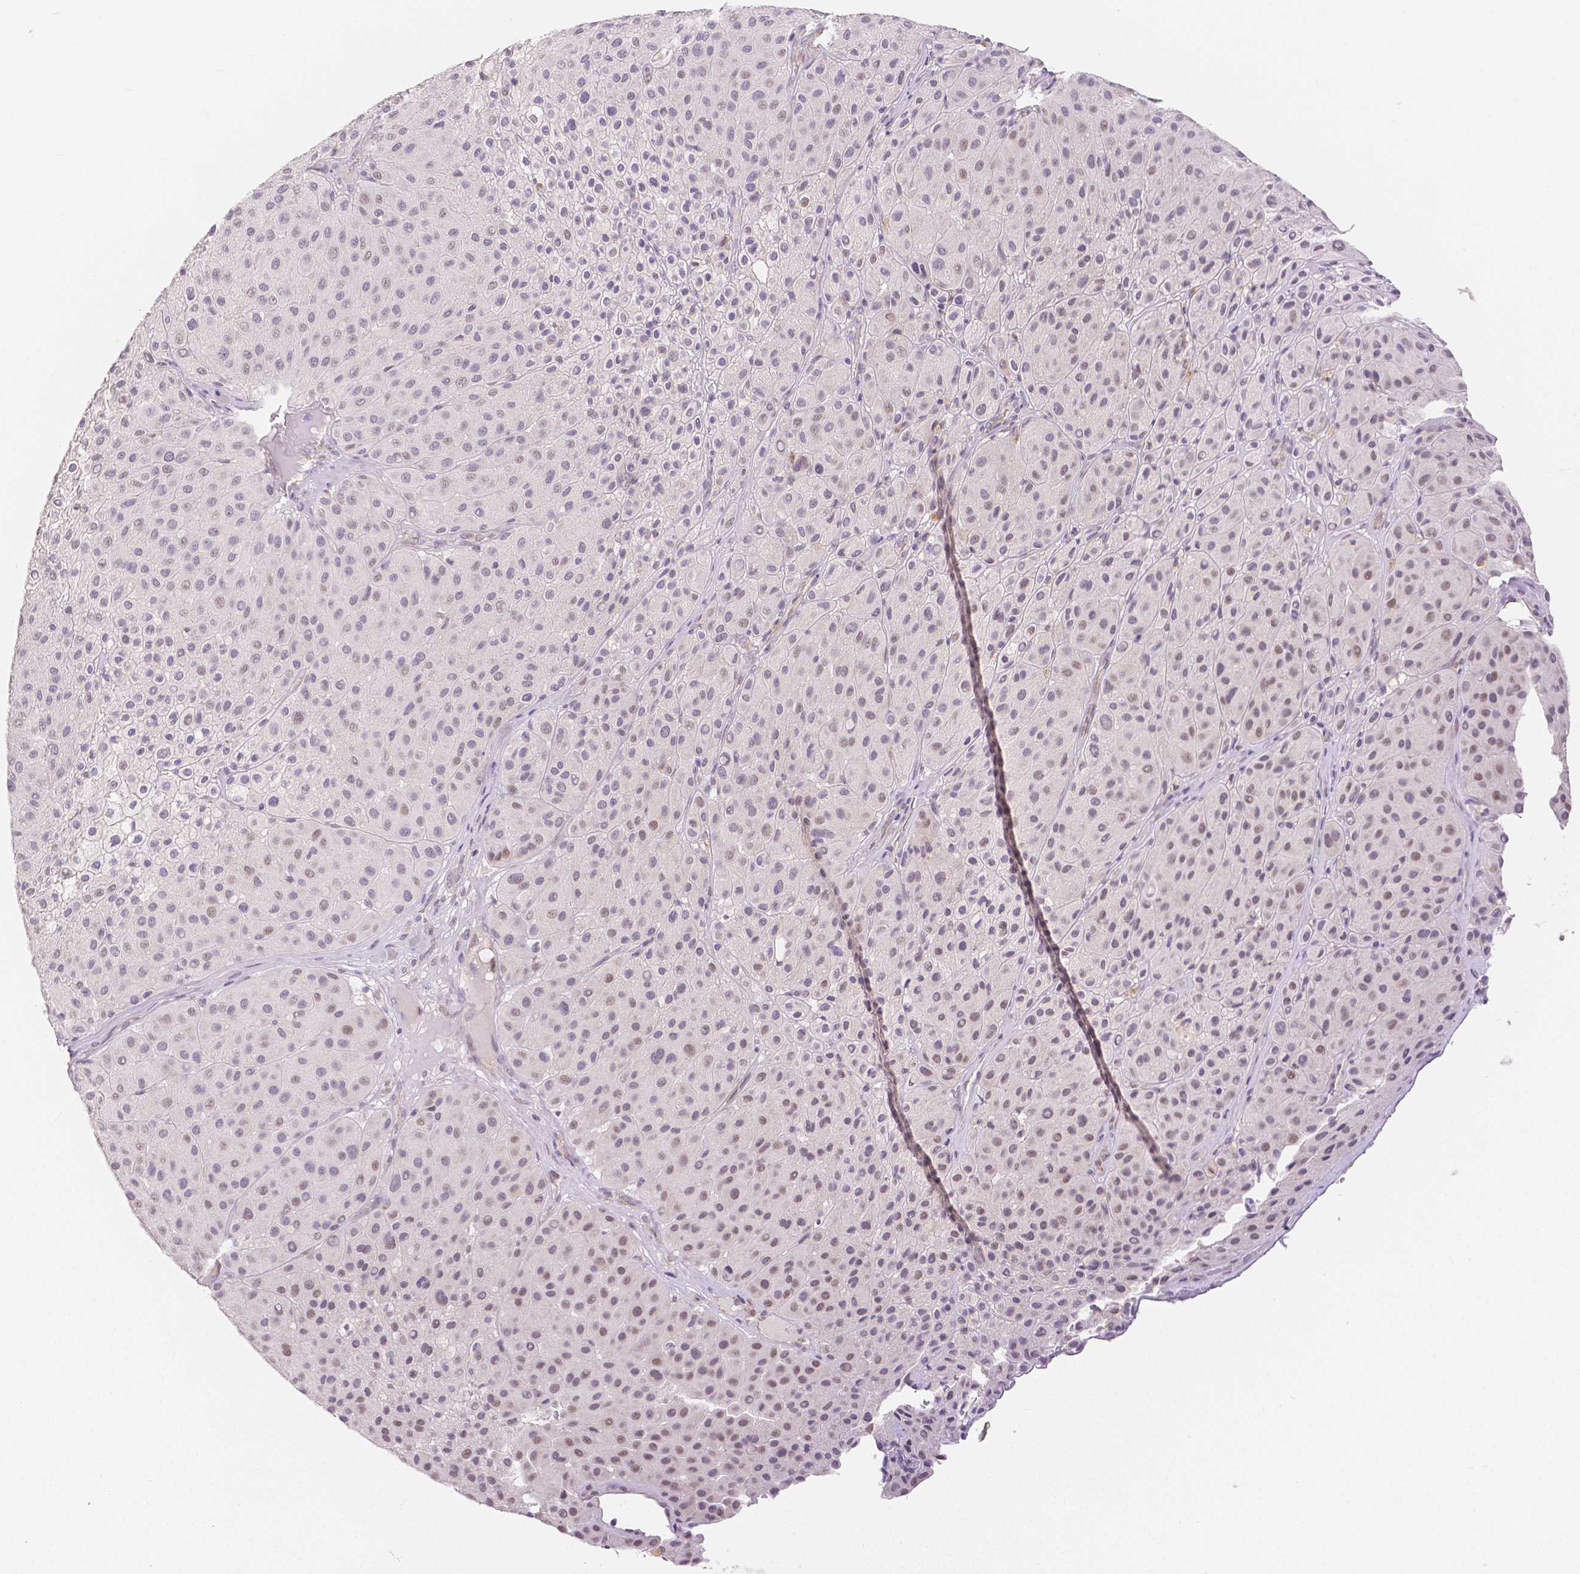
{"staining": {"intensity": "weak", "quantity": "<25%", "location": "nuclear"}, "tissue": "melanoma", "cell_type": "Tumor cells", "image_type": "cancer", "snomed": [{"axis": "morphology", "description": "Malignant melanoma, Metastatic site"}, {"axis": "topography", "description": "Smooth muscle"}], "caption": "This is a histopathology image of IHC staining of melanoma, which shows no expression in tumor cells. Nuclei are stained in blue.", "gene": "OCLN", "patient": {"sex": "male", "age": 41}}